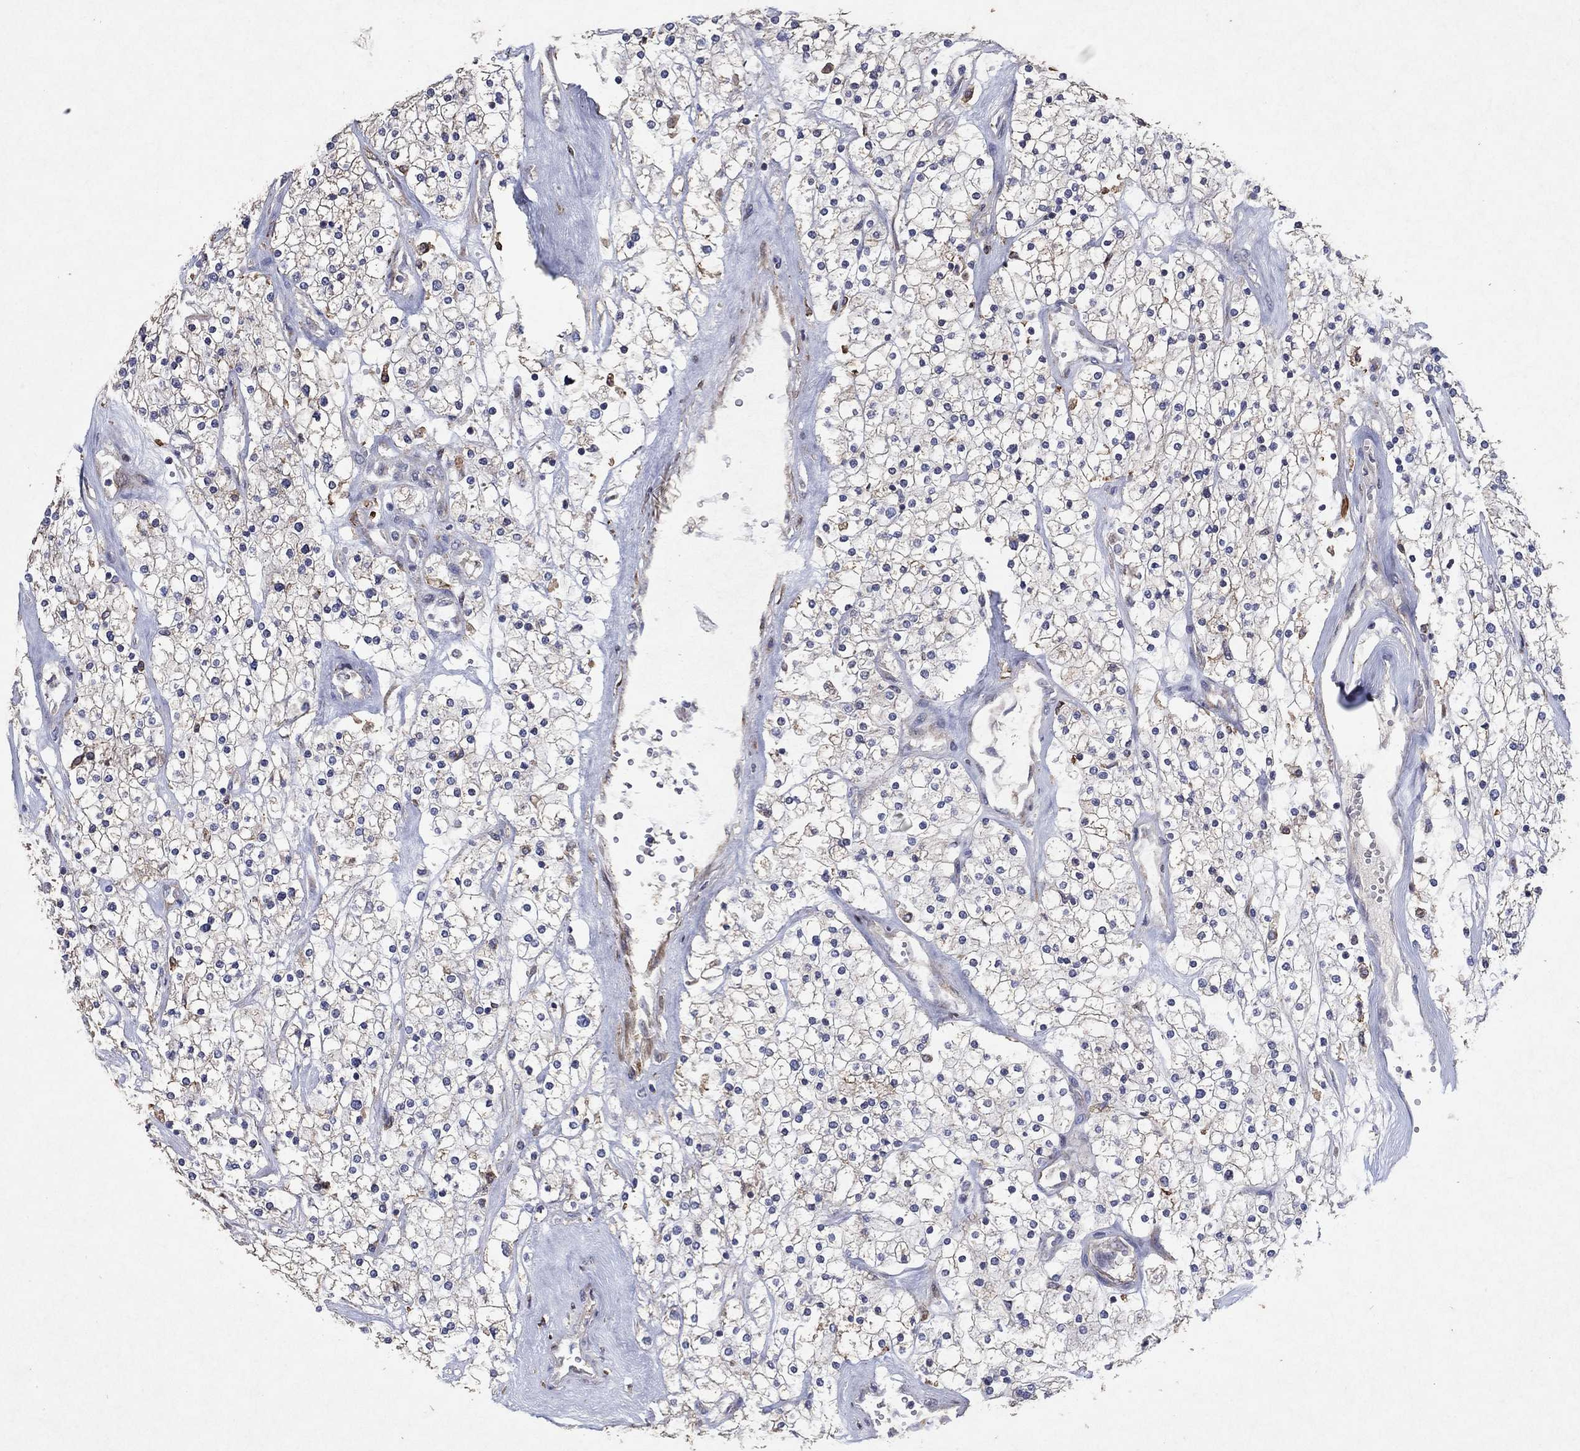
{"staining": {"intensity": "moderate", "quantity": "<25%", "location": "cytoplasmic/membranous"}, "tissue": "renal cancer", "cell_type": "Tumor cells", "image_type": "cancer", "snomed": [{"axis": "morphology", "description": "Adenocarcinoma, NOS"}, {"axis": "topography", "description": "Kidney"}], "caption": "Brown immunohistochemical staining in renal cancer (adenocarcinoma) exhibits moderate cytoplasmic/membranous expression in approximately <25% of tumor cells.", "gene": "FRG1", "patient": {"sex": "male", "age": 80}}